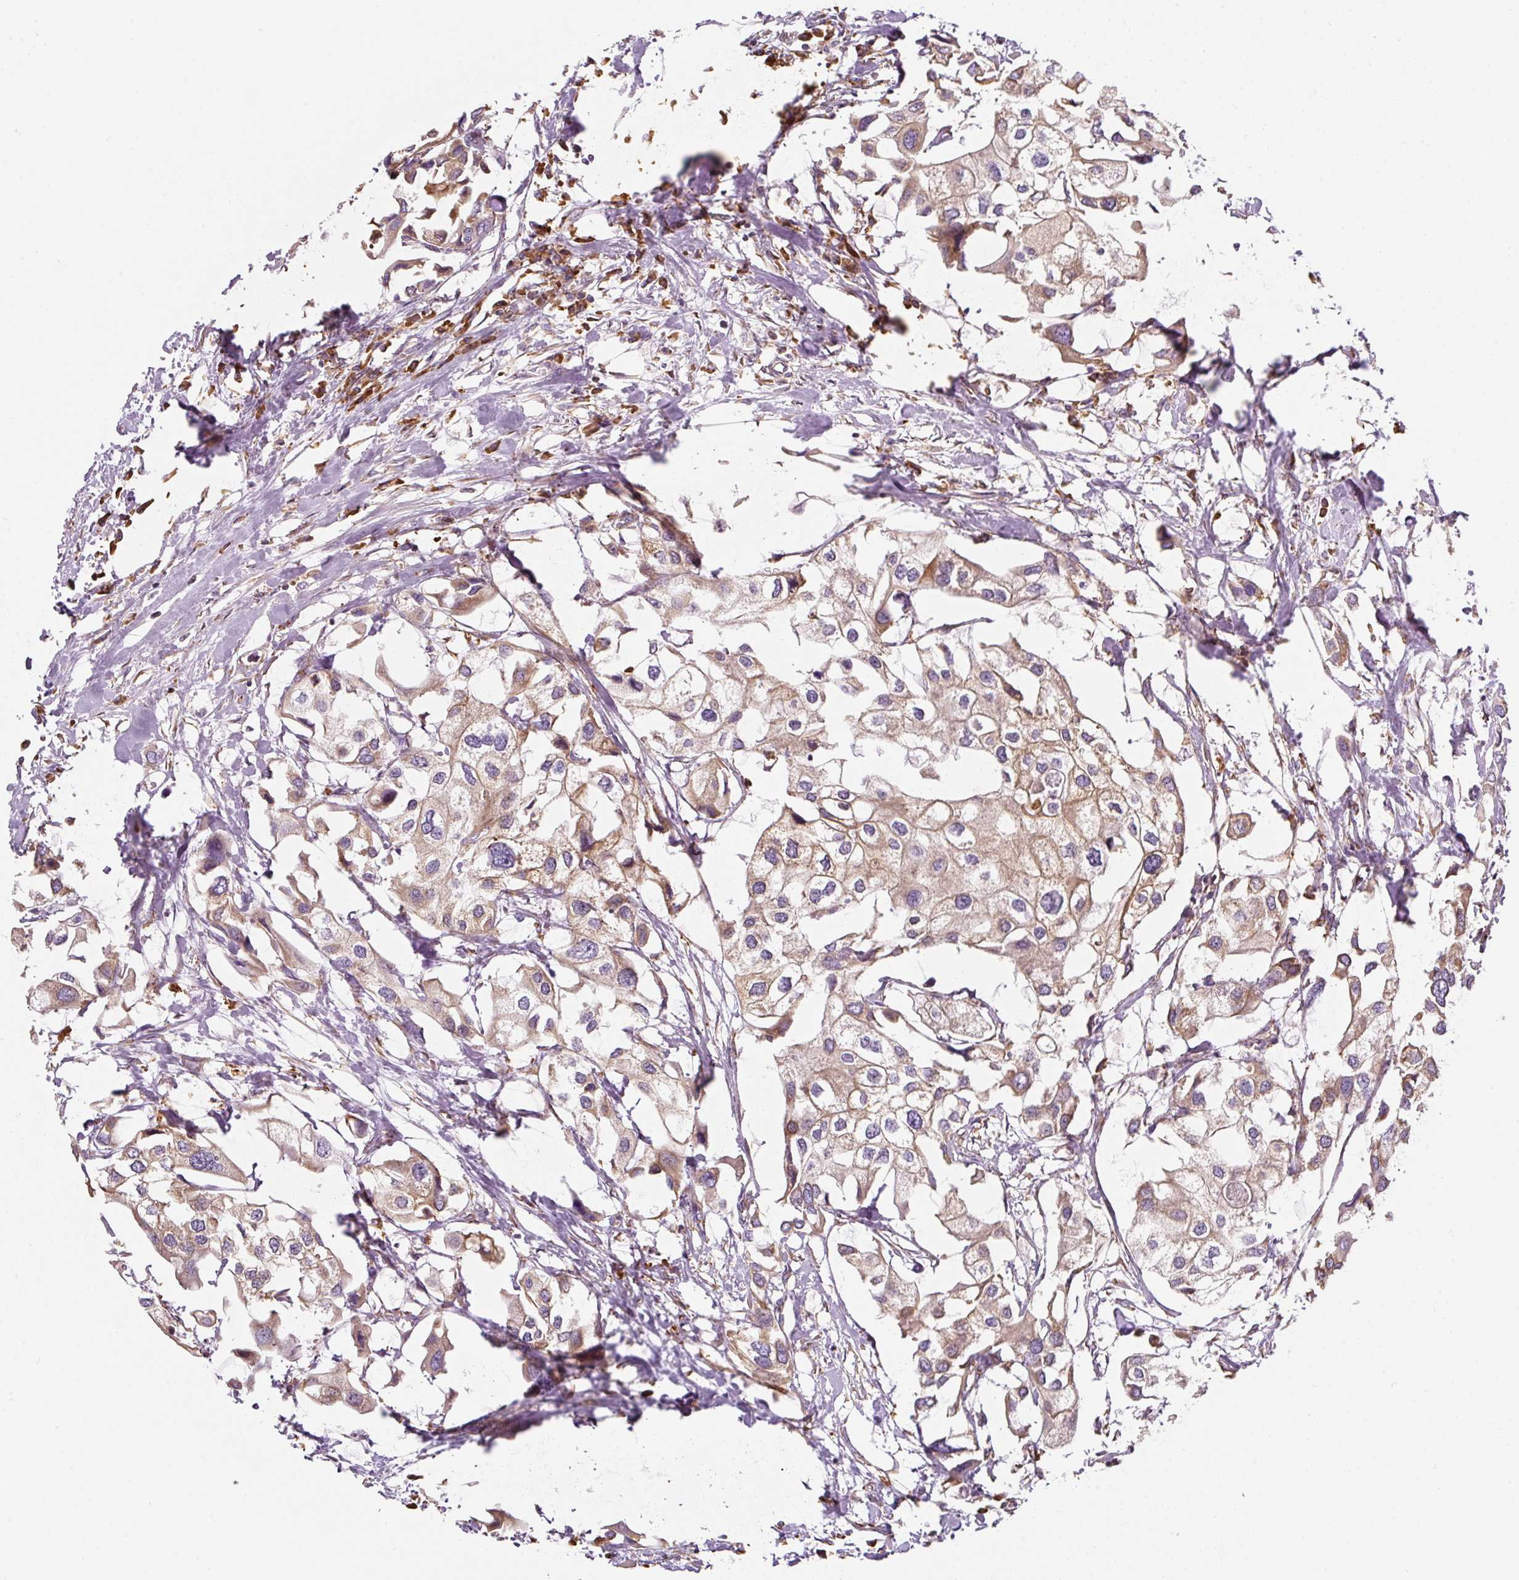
{"staining": {"intensity": "weak", "quantity": "25%-75%", "location": "cytoplasmic/membranous"}, "tissue": "urothelial cancer", "cell_type": "Tumor cells", "image_type": "cancer", "snomed": [{"axis": "morphology", "description": "Urothelial carcinoma, High grade"}, {"axis": "topography", "description": "Urinary bladder"}], "caption": "Protein staining reveals weak cytoplasmic/membranous expression in approximately 25%-75% of tumor cells in urothelial cancer.", "gene": "PRKCSH", "patient": {"sex": "male", "age": 64}}